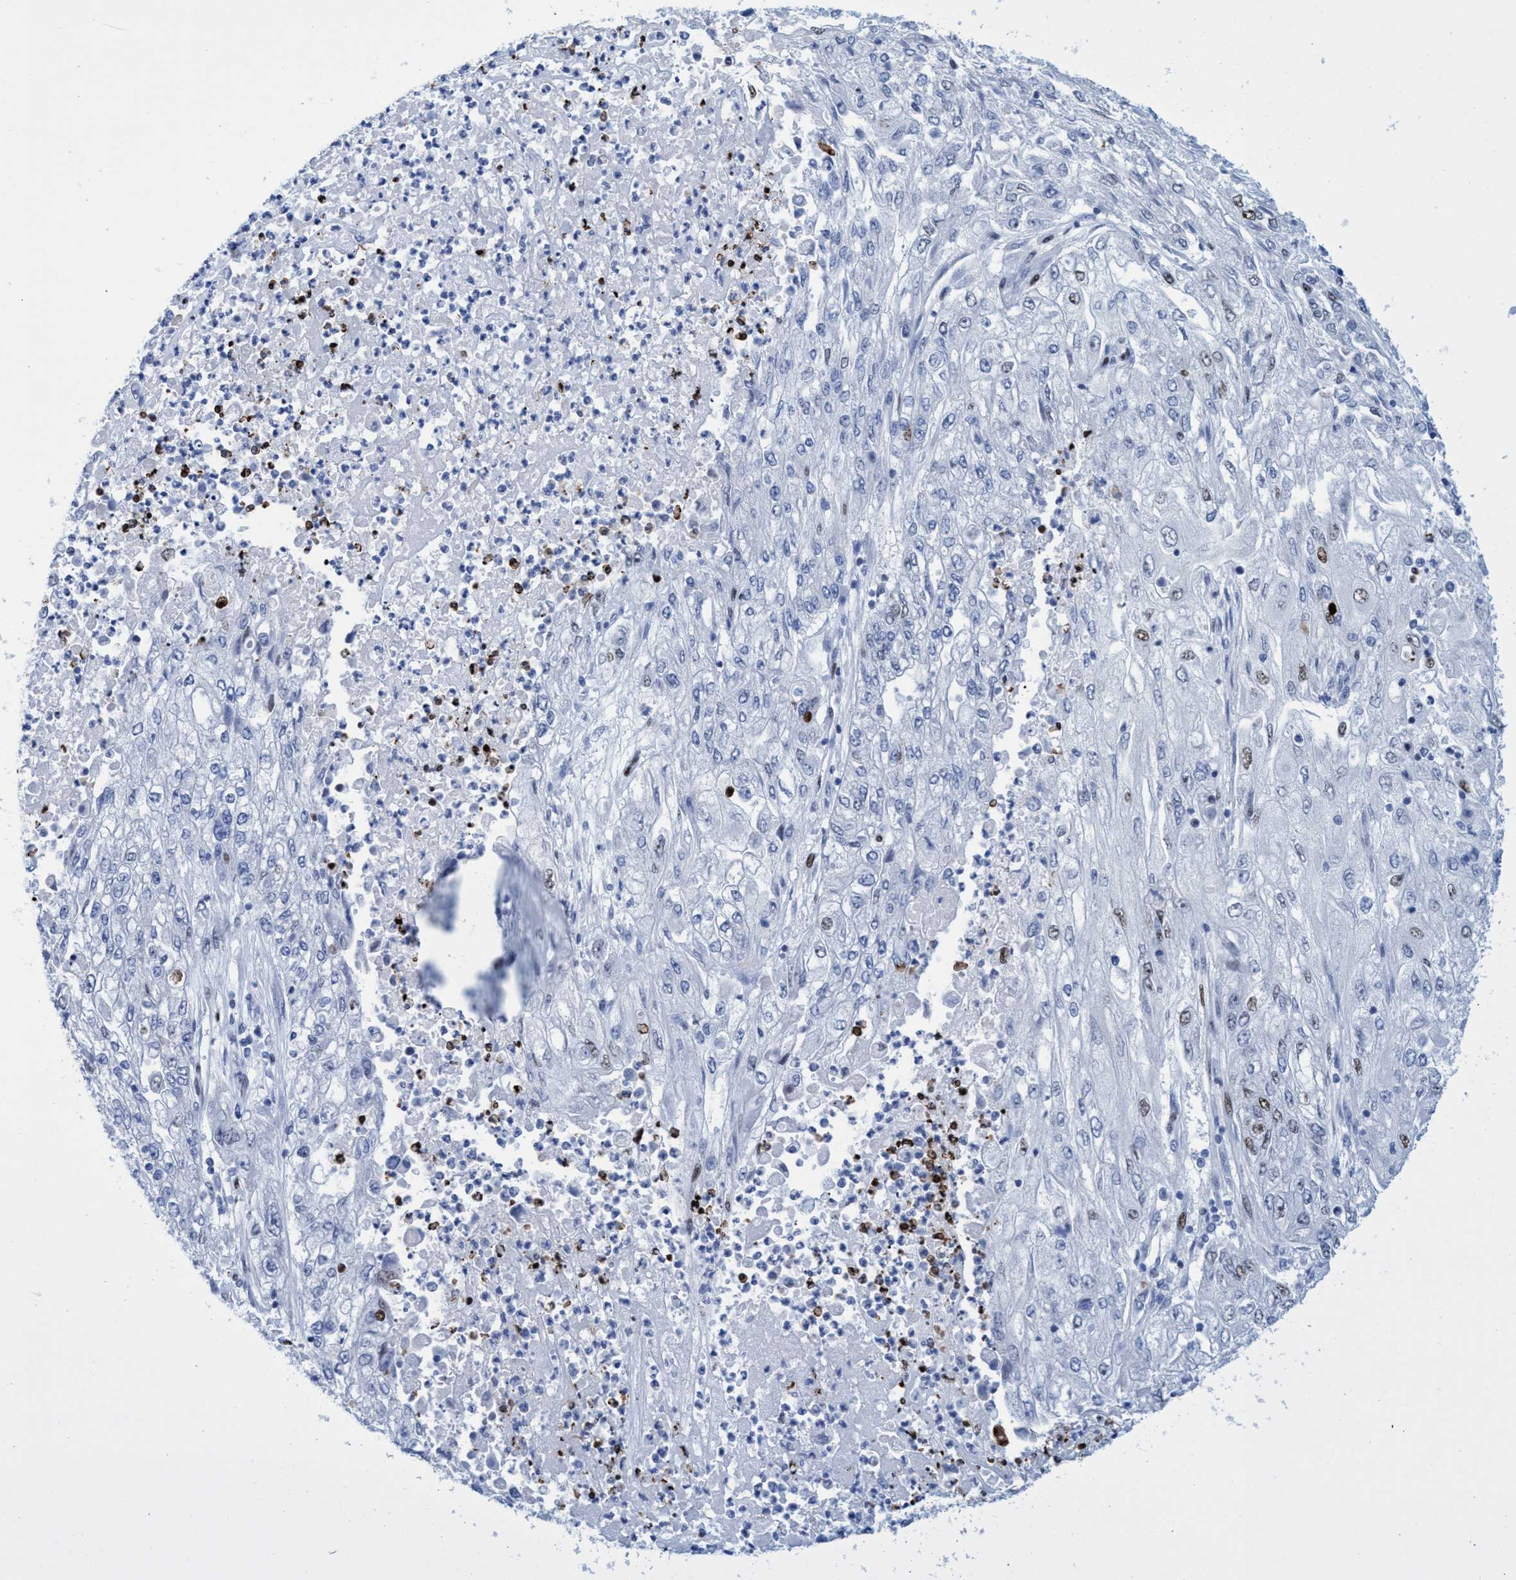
{"staining": {"intensity": "weak", "quantity": "<25%", "location": "nuclear"}, "tissue": "endometrial cancer", "cell_type": "Tumor cells", "image_type": "cancer", "snomed": [{"axis": "morphology", "description": "Adenocarcinoma, NOS"}, {"axis": "topography", "description": "Endometrium"}], "caption": "The photomicrograph shows no significant positivity in tumor cells of adenocarcinoma (endometrial).", "gene": "R3HCC1", "patient": {"sex": "female", "age": 49}}